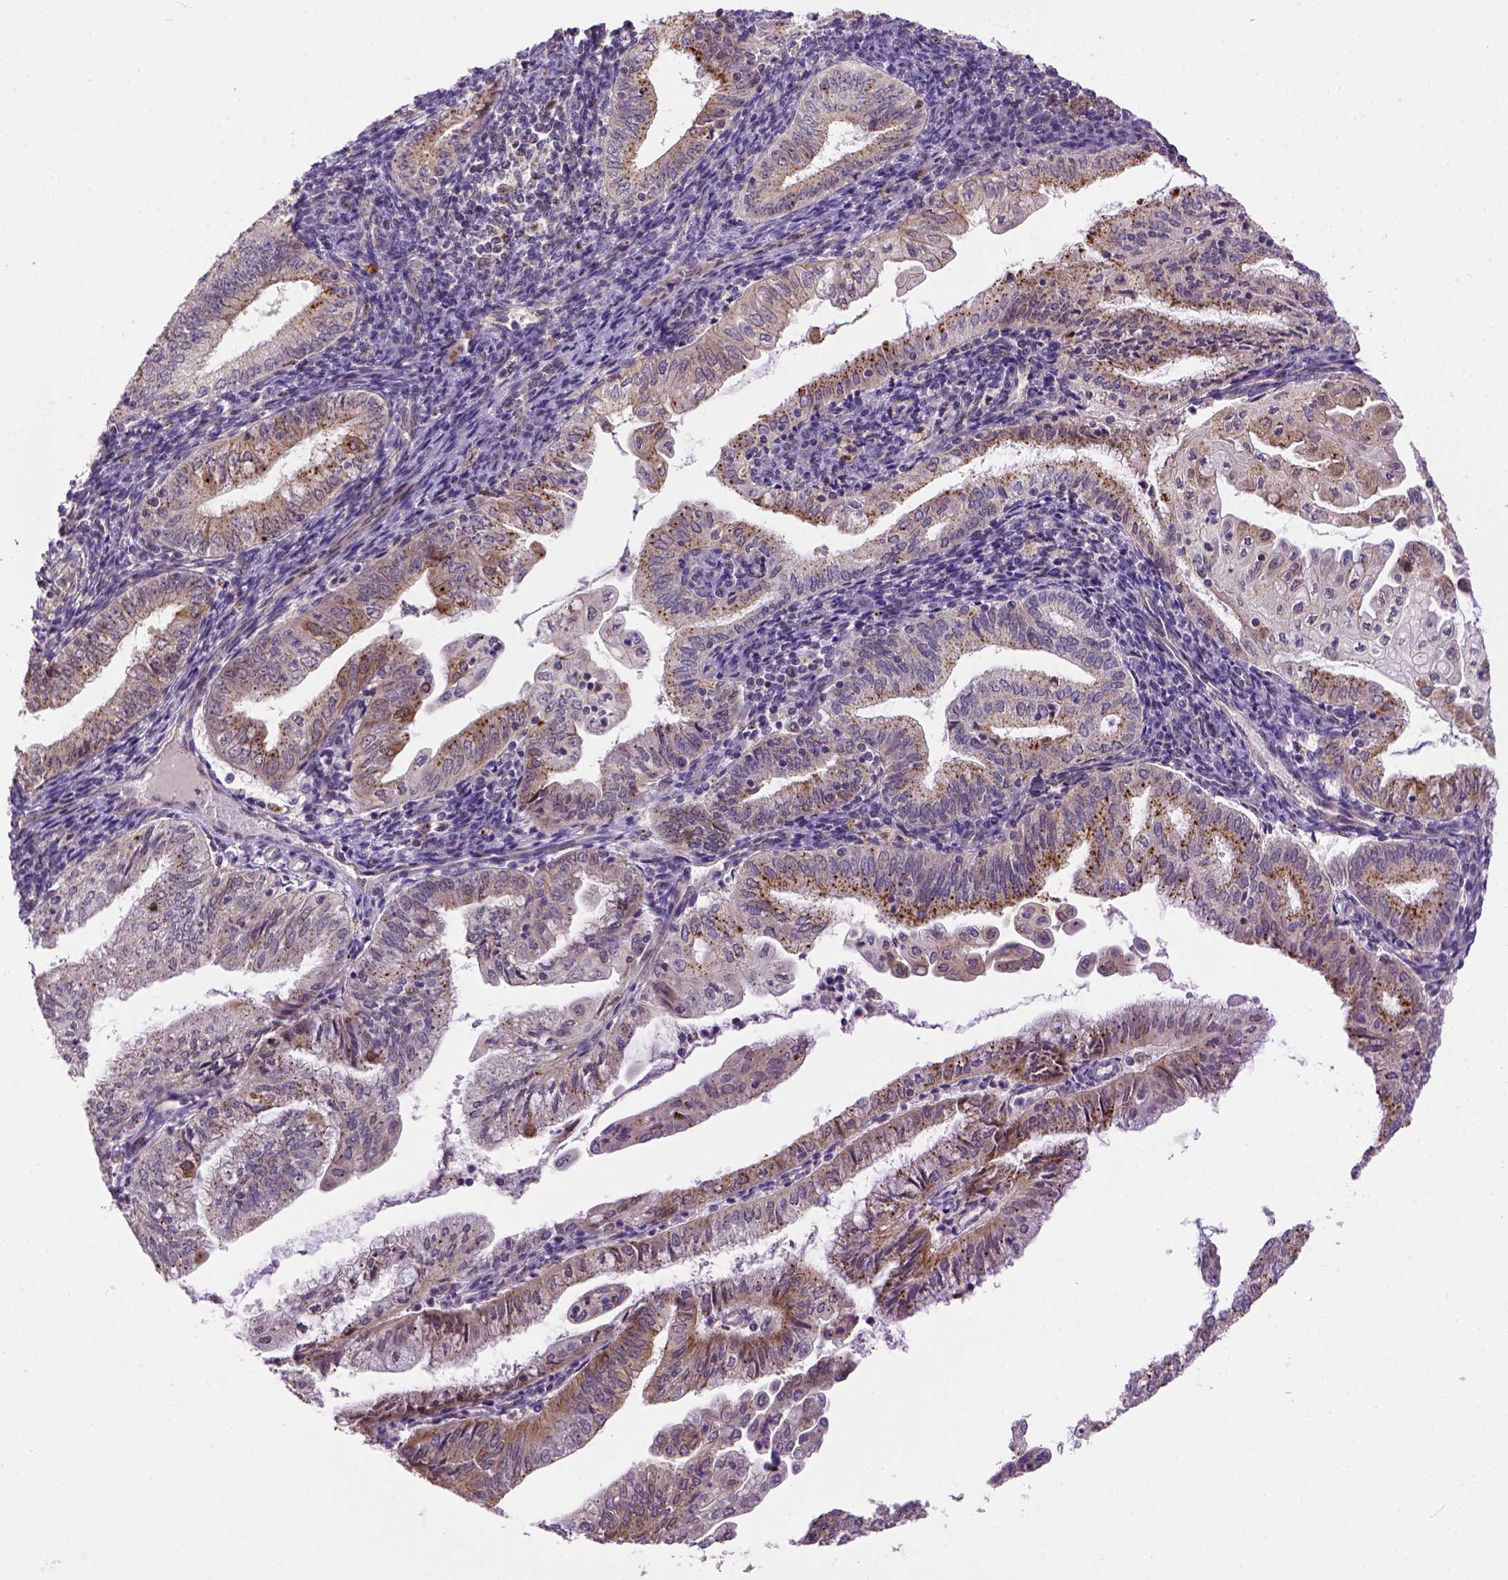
{"staining": {"intensity": "moderate", "quantity": "<25%", "location": "cytoplasmic/membranous"}, "tissue": "endometrial cancer", "cell_type": "Tumor cells", "image_type": "cancer", "snomed": [{"axis": "morphology", "description": "Adenocarcinoma, NOS"}, {"axis": "topography", "description": "Endometrium"}], "caption": "DAB immunohistochemical staining of endometrial adenocarcinoma exhibits moderate cytoplasmic/membranous protein positivity in approximately <25% of tumor cells. (DAB IHC with brightfield microscopy, high magnification).", "gene": "KAZN", "patient": {"sex": "female", "age": 55}}